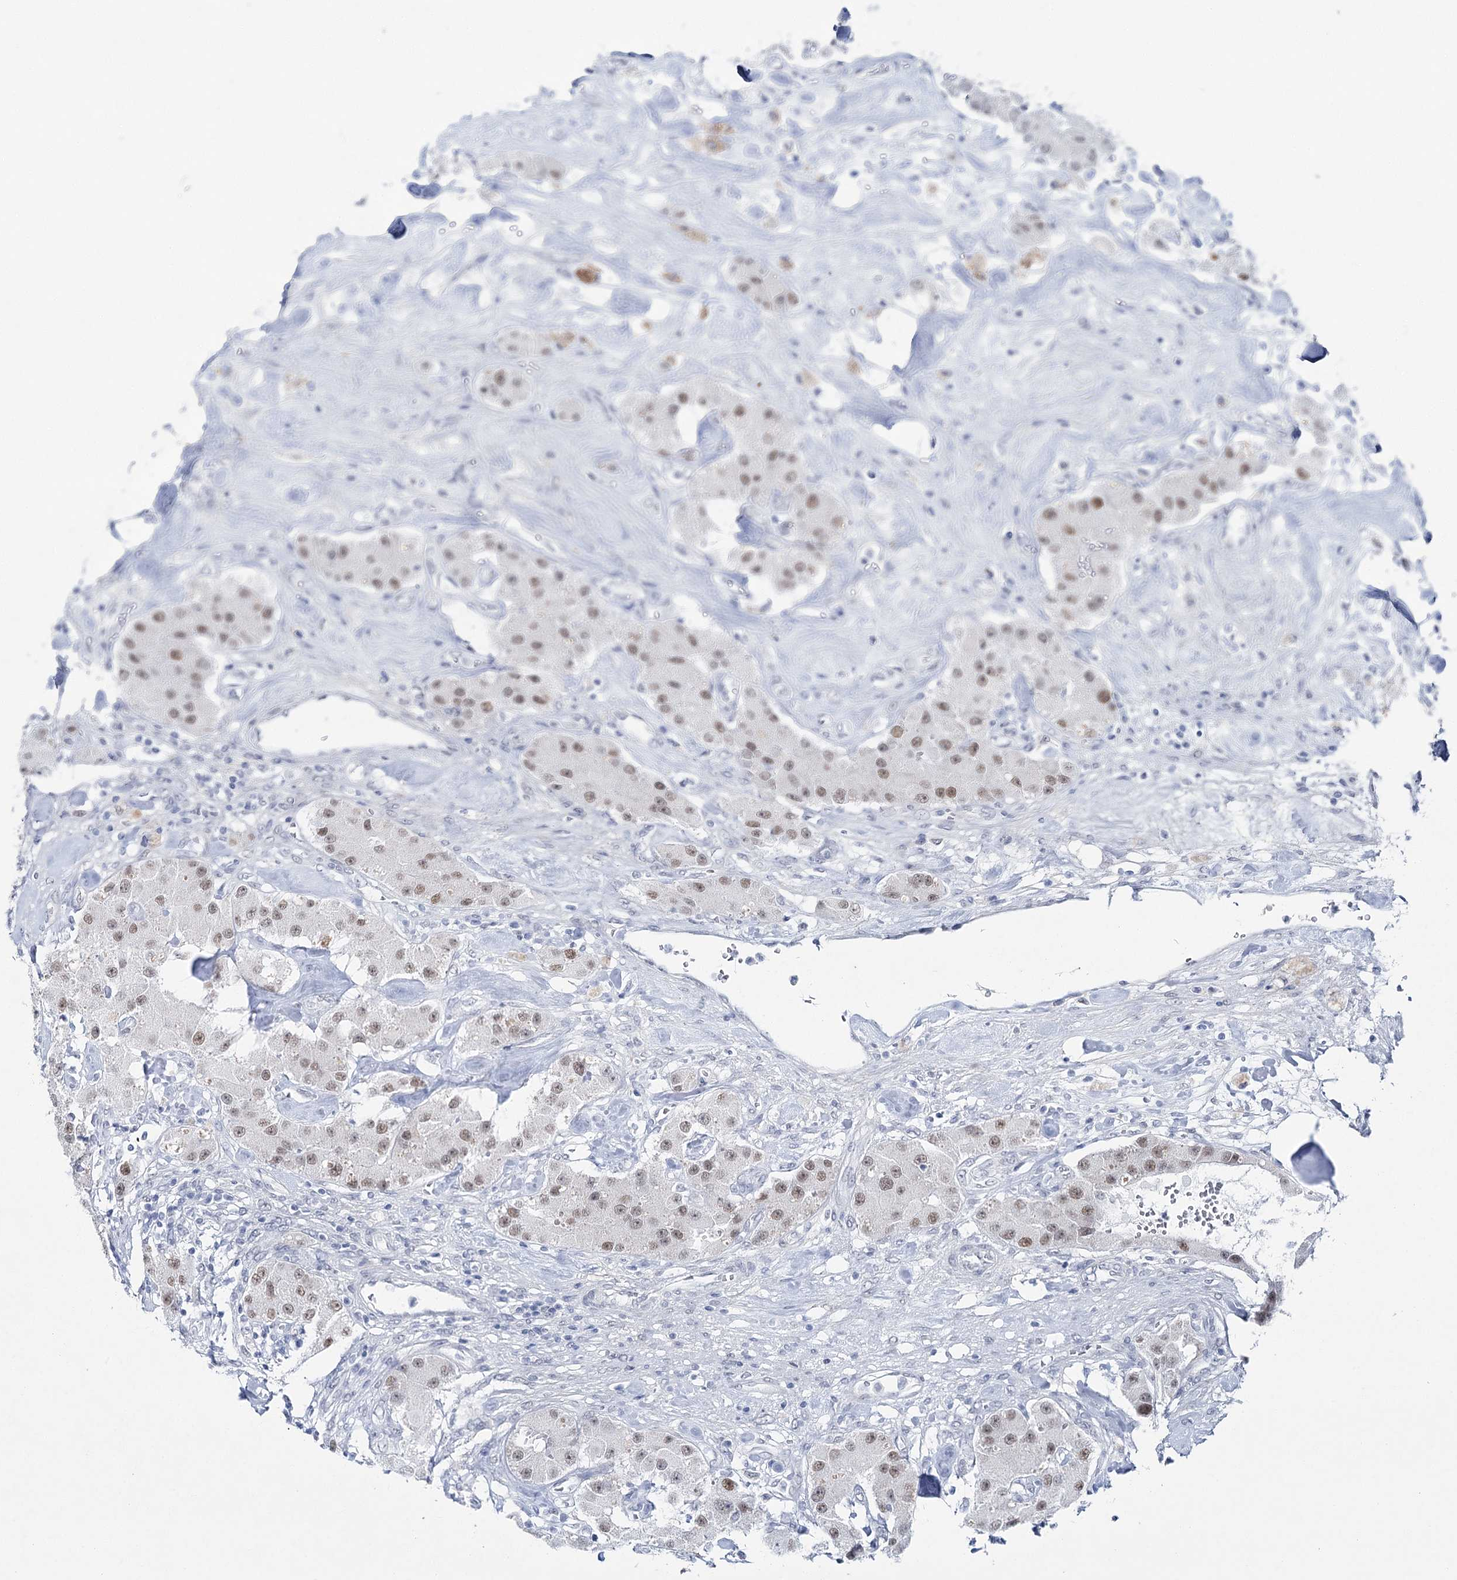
{"staining": {"intensity": "moderate", "quantity": ">75%", "location": "nuclear"}, "tissue": "carcinoid", "cell_type": "Tumor cells", "image_type": "cancer", "snomed": [{"axis": "morphology", "description": "Carcinoid, malignant, NOS"}, {"axis": "topography", "description": "Pancreas"}], "caption": "Immunohistochemical staining of carcinoid demonstrates medium levels of moderate nuclear protein expression in approximately >75% of tumor cells.", "gene": "ZC3H8", "patient": {"sex": "male", "age": 41}}